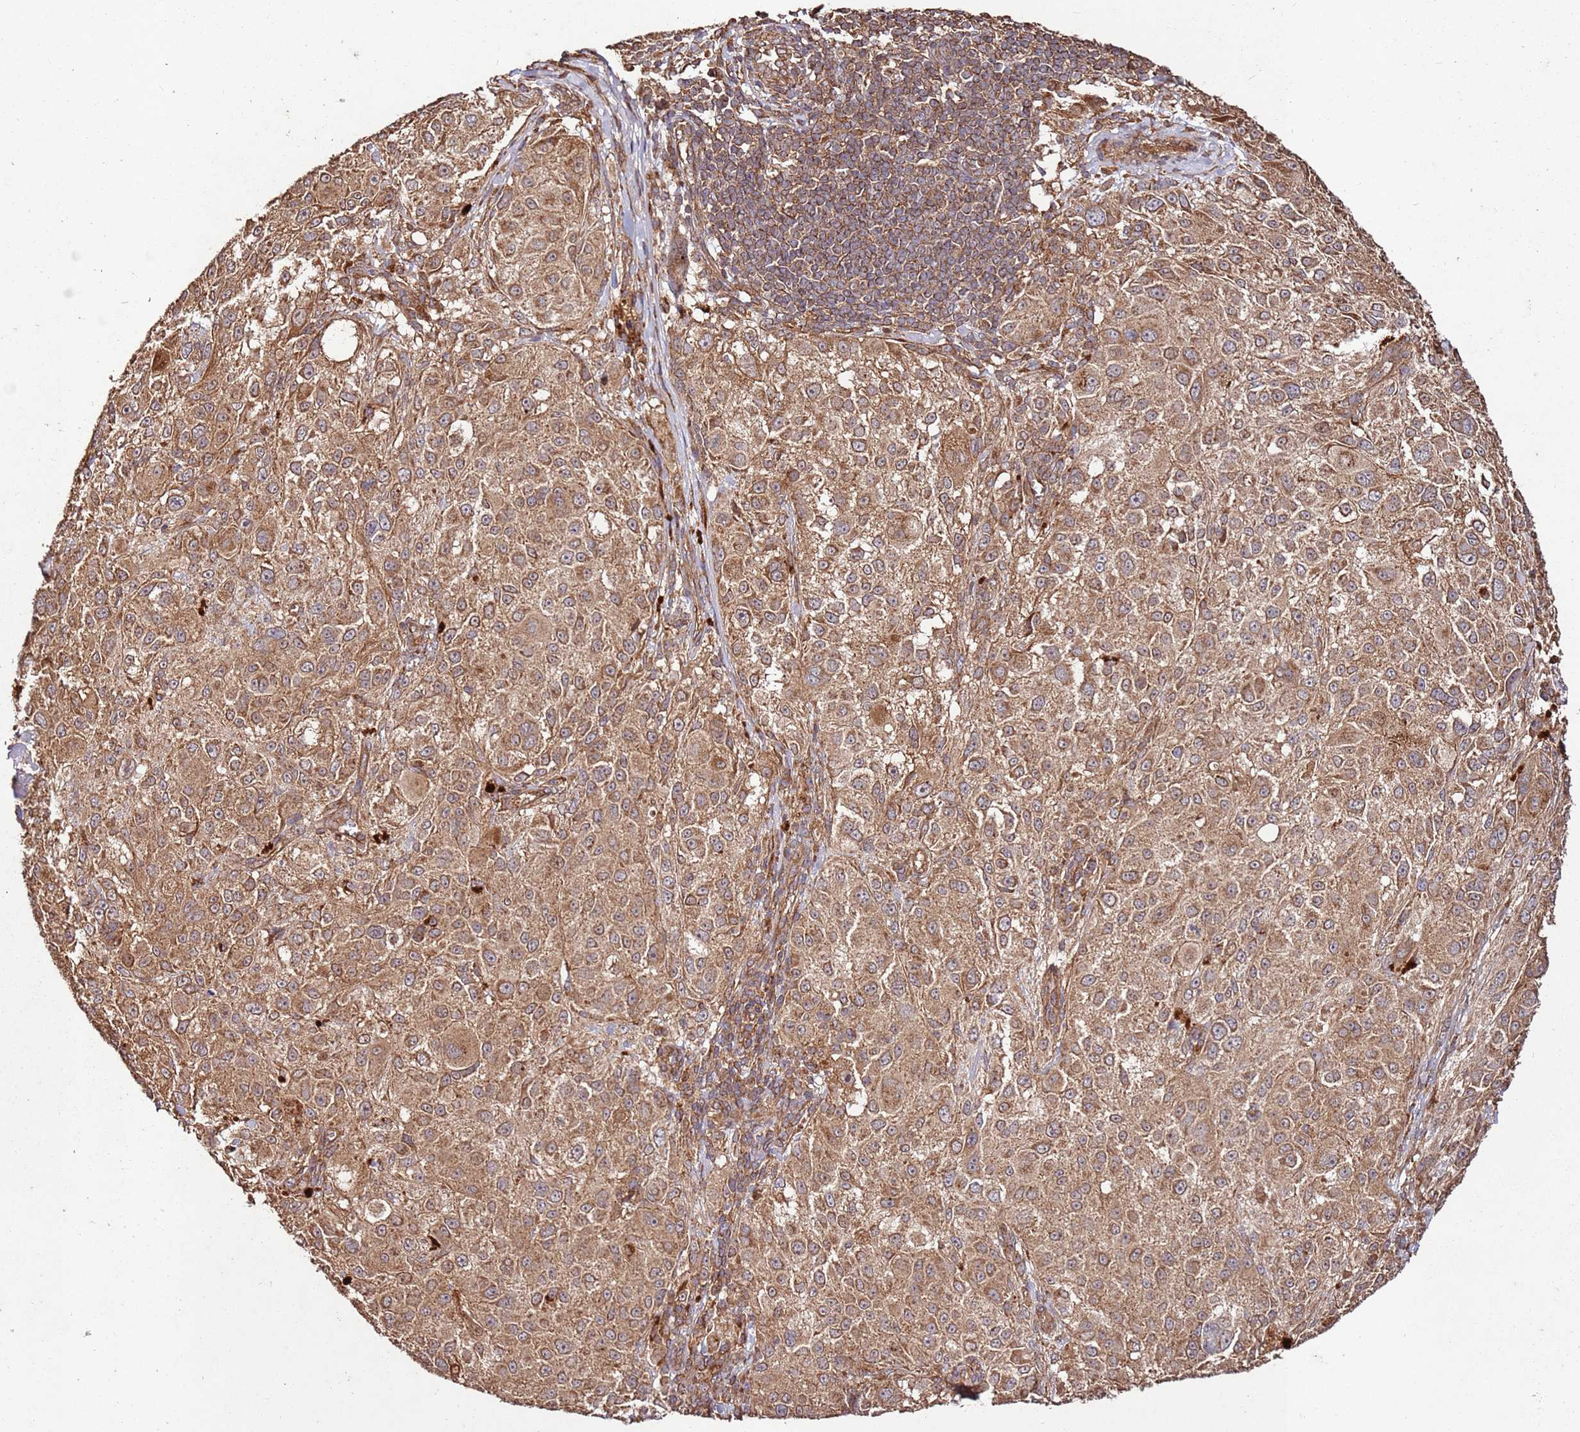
{"staining": {"intensity": "moderate", "quantity": ">75%", "location": "cytoplasmic/membranous"}, "tissue": "melanoma", "cell_type": "Tumor cells", "image_type": "cancer", "snomed": [{"axis": "morphology", "description": "Necrosis, NOS"}, {"axis": "morphology", "description": "Malignant melanoma, NOS"}, {"axis": "topography", "description": "Skin"}], "caption": "Human melanoma stained with a protein marker reveals moderate staining in tumor cells.", "gene": "FAM186A", "patient": {"sex": "female", "age": 87}}